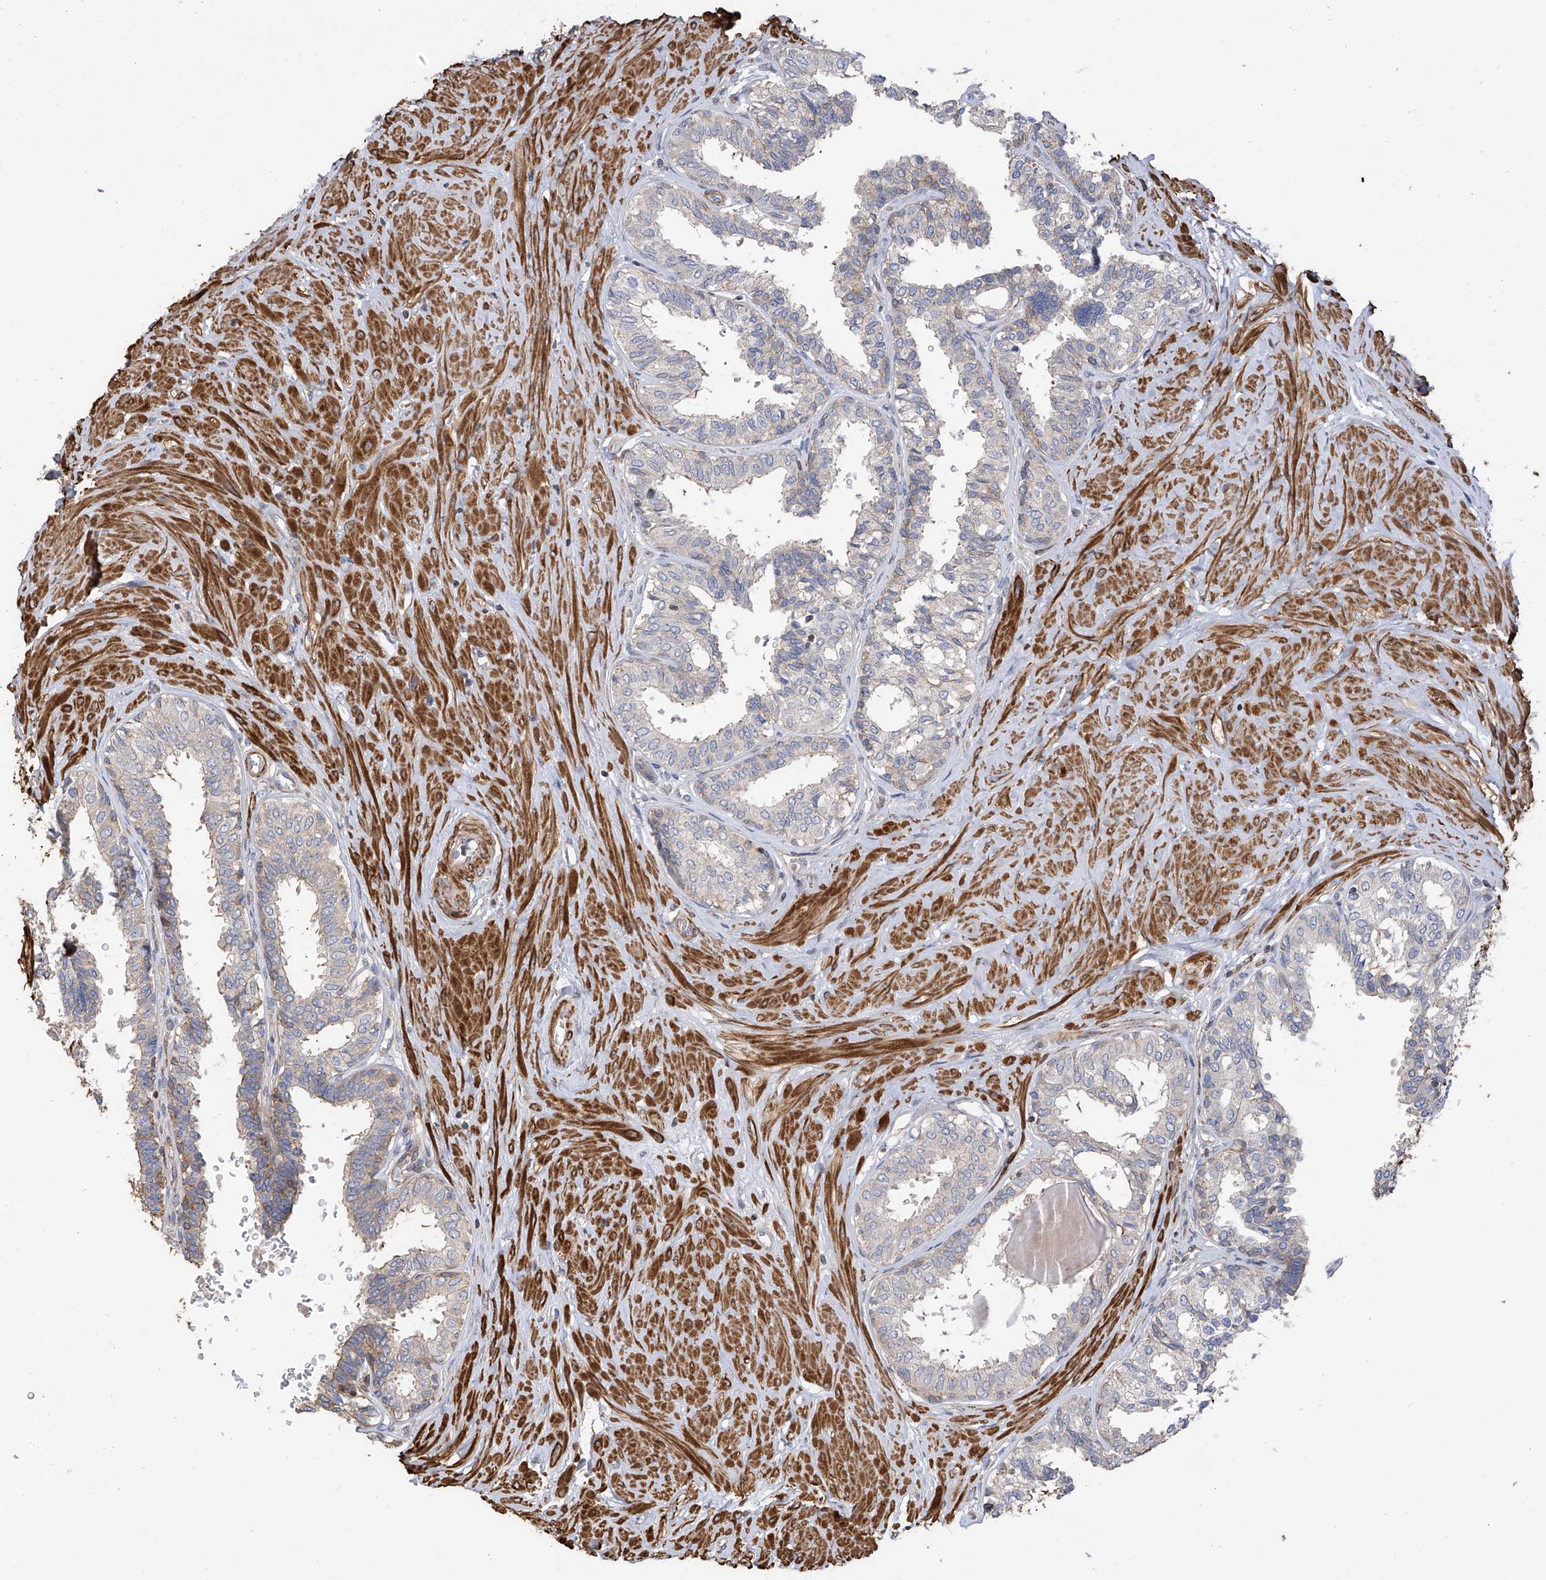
{"staining": {"intensity": "moderate", "quantity": "<25%", "location": "cytoplasmic/membranous"}, "tissue": "prostate", "cell_type": "Glandular cells", "image_type": "normal", "snomed": [{"axis": "morphology", "description": "Normal tissue, NOS"}, {"axis": "topography", "description": "Prostate"}], "caption": "High-power microscopy captured an immunohistochemistry (IHC) photomicrograph of benign prostate, revealing moderate cytoplasmic/membranous staining in about <25% of glandular cells.", "gene": "SLC43A3", "patient": {"sex": "male", "age": 48}}